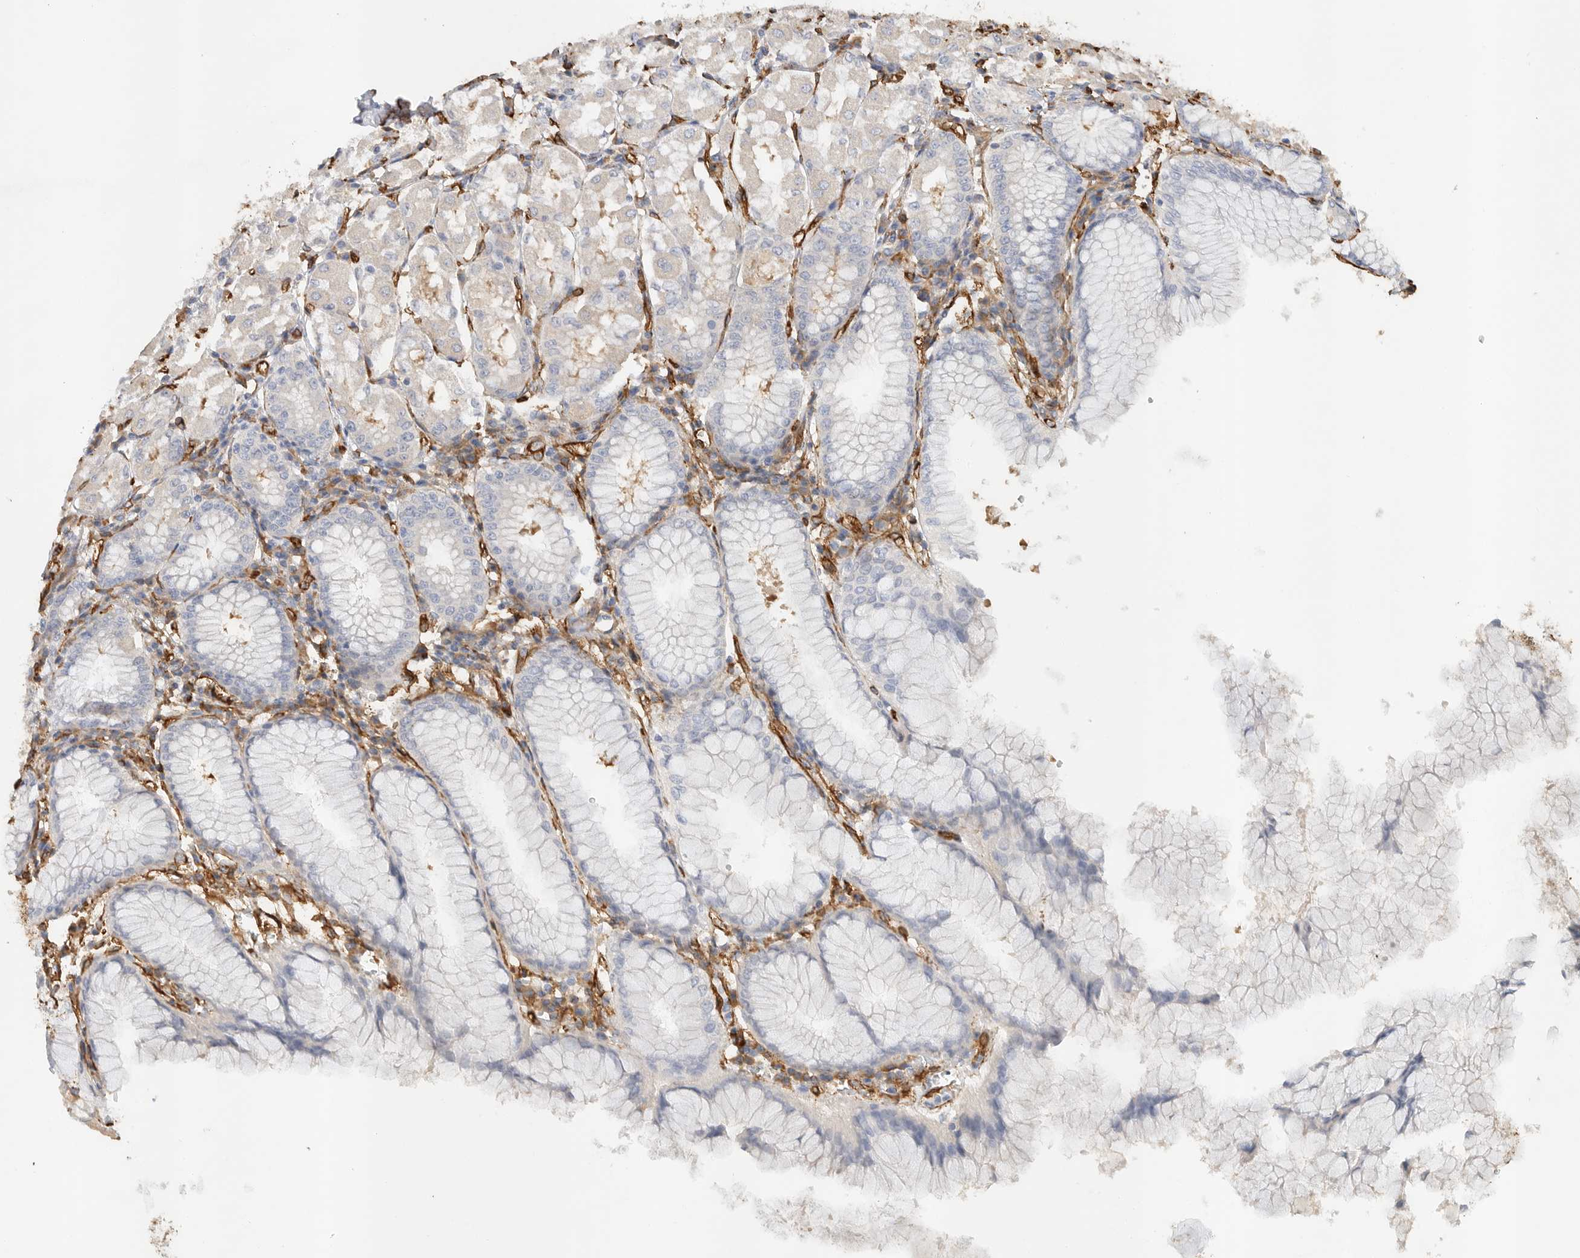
{"staining": {"intensity": "weak", "quantity": "<25%", "location": "cytoplasmic/membranous"}, "tissue": "stomach", "cell_type": "Glandular cells", "image_type": "normal", "snomed": [{"axis": "morphology", "description": "Normal tissue, NOS"}, {"axis": "topography", "description": "Stomach, lower"}], "caption": "The IHC micrograph has no significant positivity in glandular cells of stomach. The staining was performed using DAB to visualize the protein expression in brown, while the nuclei were stained in blue with hematoxylin (Magnification: 20x).", "gene": "JMJD4", "patient": {"sex": "female", "age": 56}}